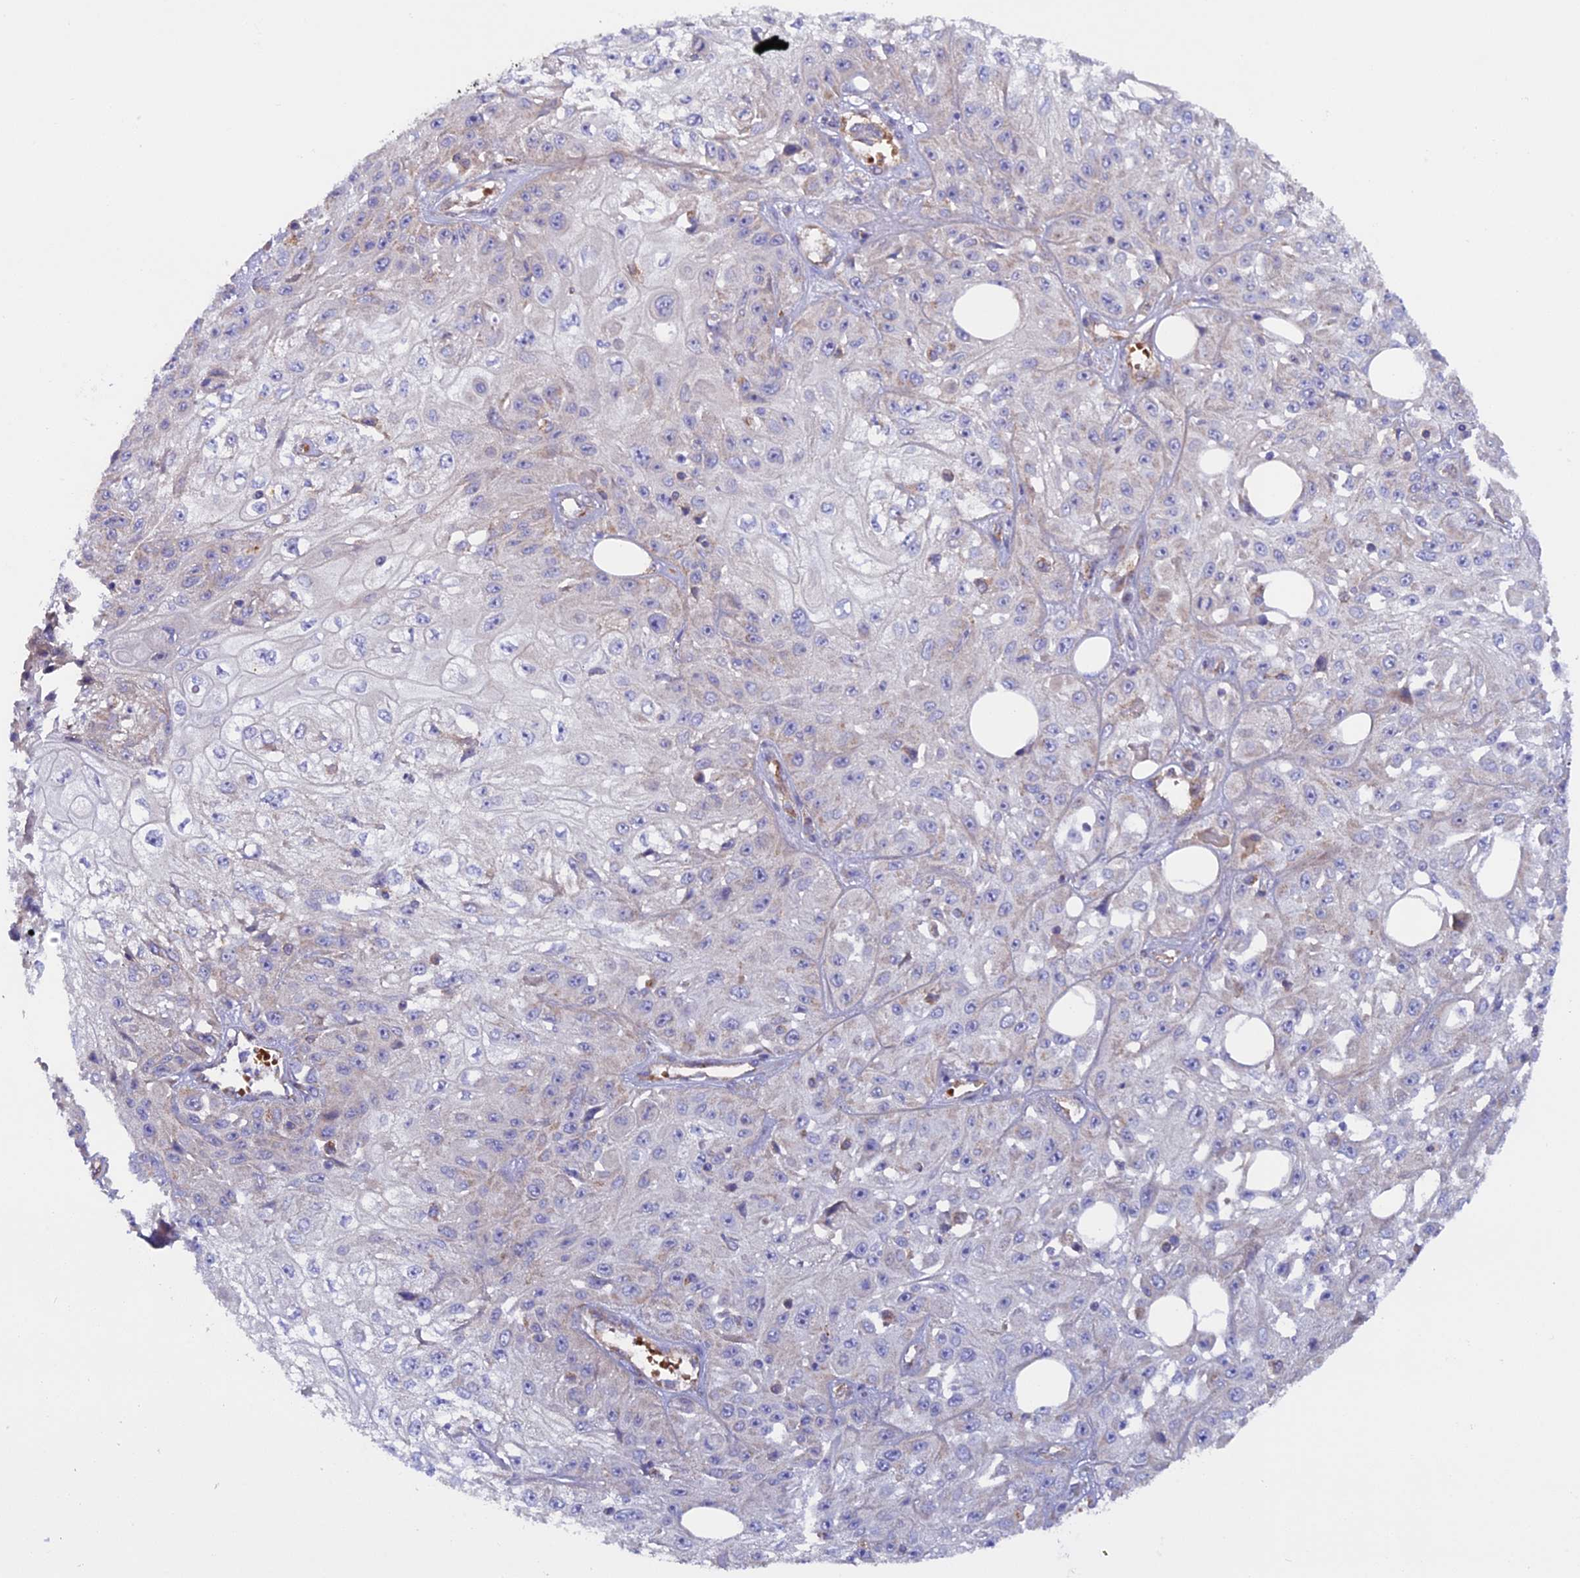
{"staining": {"intensity": "negative", "quantity": "none", "location": "none"}, "tissue": "skin cancer", "cell_type": "Tumor cells", "image_type": "cancer", "snomed": [{"axis": "morphology", "description": "Squamous cell carcinoma, NOS"}, {"axis": "morphology", "description": "Squamous cell carcinoma, metastatic, NOS"}, {"axis": "topography", "description": "Skin"}, {"axis": "topography", "description": "Lymph node"}], "caption": "IHC histopathology image of skin cancer (squamous cell carcinoma) stained for a protein (brown), which displays no expression in tumor cells.", "gene": "DUS3L", "patient": {"sex": "male", "age": 75}}